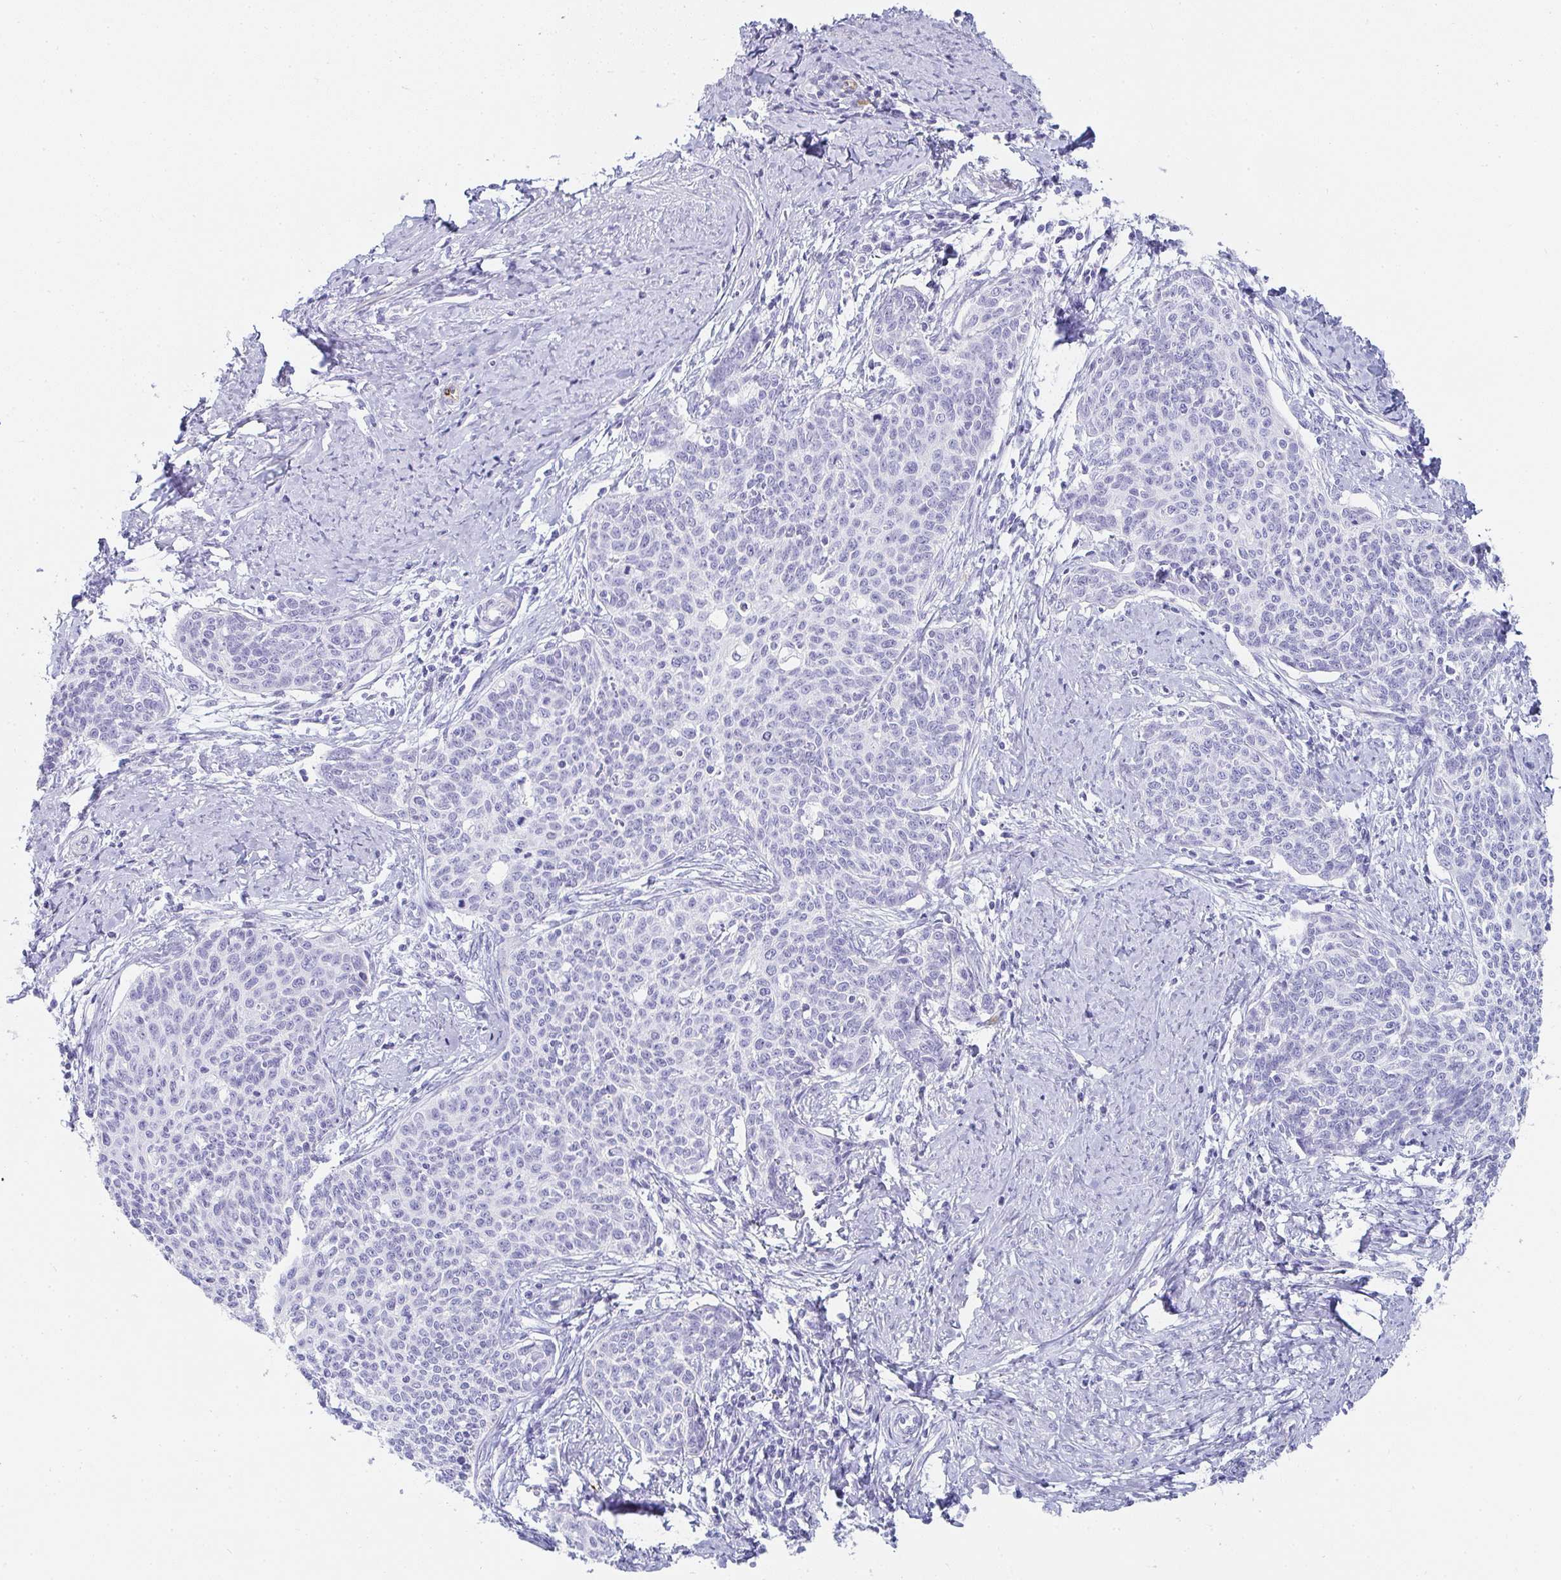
{"staining": {"intensity": "negative", "quantity": "none", "location": "none"}, "tissue": "cervical cancer", "cell_type": "Tumor cells", "image_type": "cancer", "snomed": [{"axis": "morphology", "description": "Squamous cell carcinoma, NOS"}, {"axis": "topography", "description": "Cervix"}], "caption": "A high-resolution histopathology image shows immunohistochemistry staining of cervical cancer (squamous cell carcinoma), which displays no significant positivity in tumor cells.", "gene": "PRND", "patient": {"sex": "female", "age": 39}}